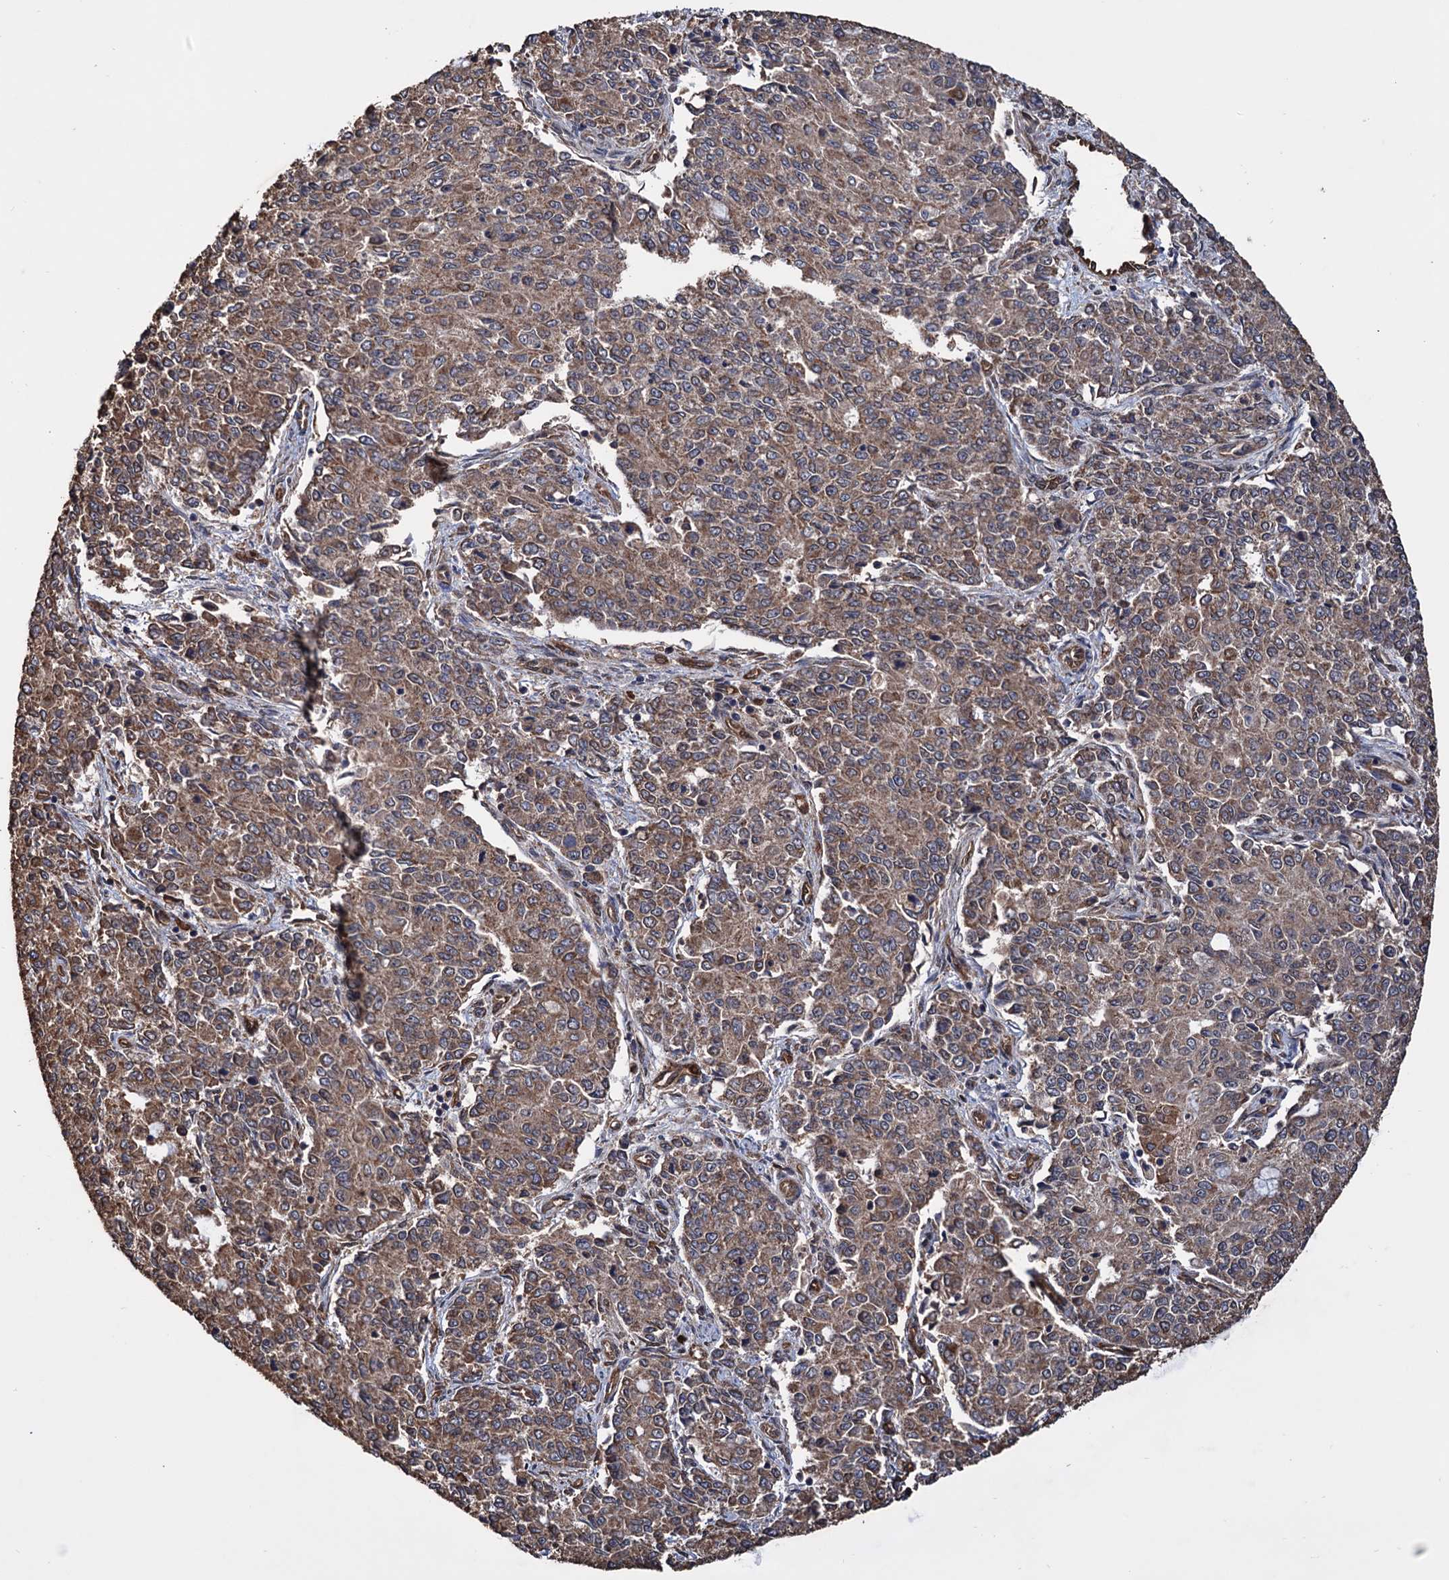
{"staining": {"intensity": "moderate", "quantity": ">75%", "location": "cytoplasmic/membranous"}, "tissue": "endometrial cancer", "cell_type": "Tumor cells", "image_type": "cancer", "snomed": [{"axis": "morphology", "description": "Adenocarcinoma, NOS"}, {"axis": "topography", "description": "Endometrium"}], "caption": "Brown immunohistochemical staining in adenocarcinoma (endometrial) demonstrates moderate cytoplasmic/membranous positivity in about >75% of tumor cells. The protein is shown in brown color, while the nuclei are stained blue.", "gene": "TBC1D12", "patient": {"sex": "female", "age": 50}}